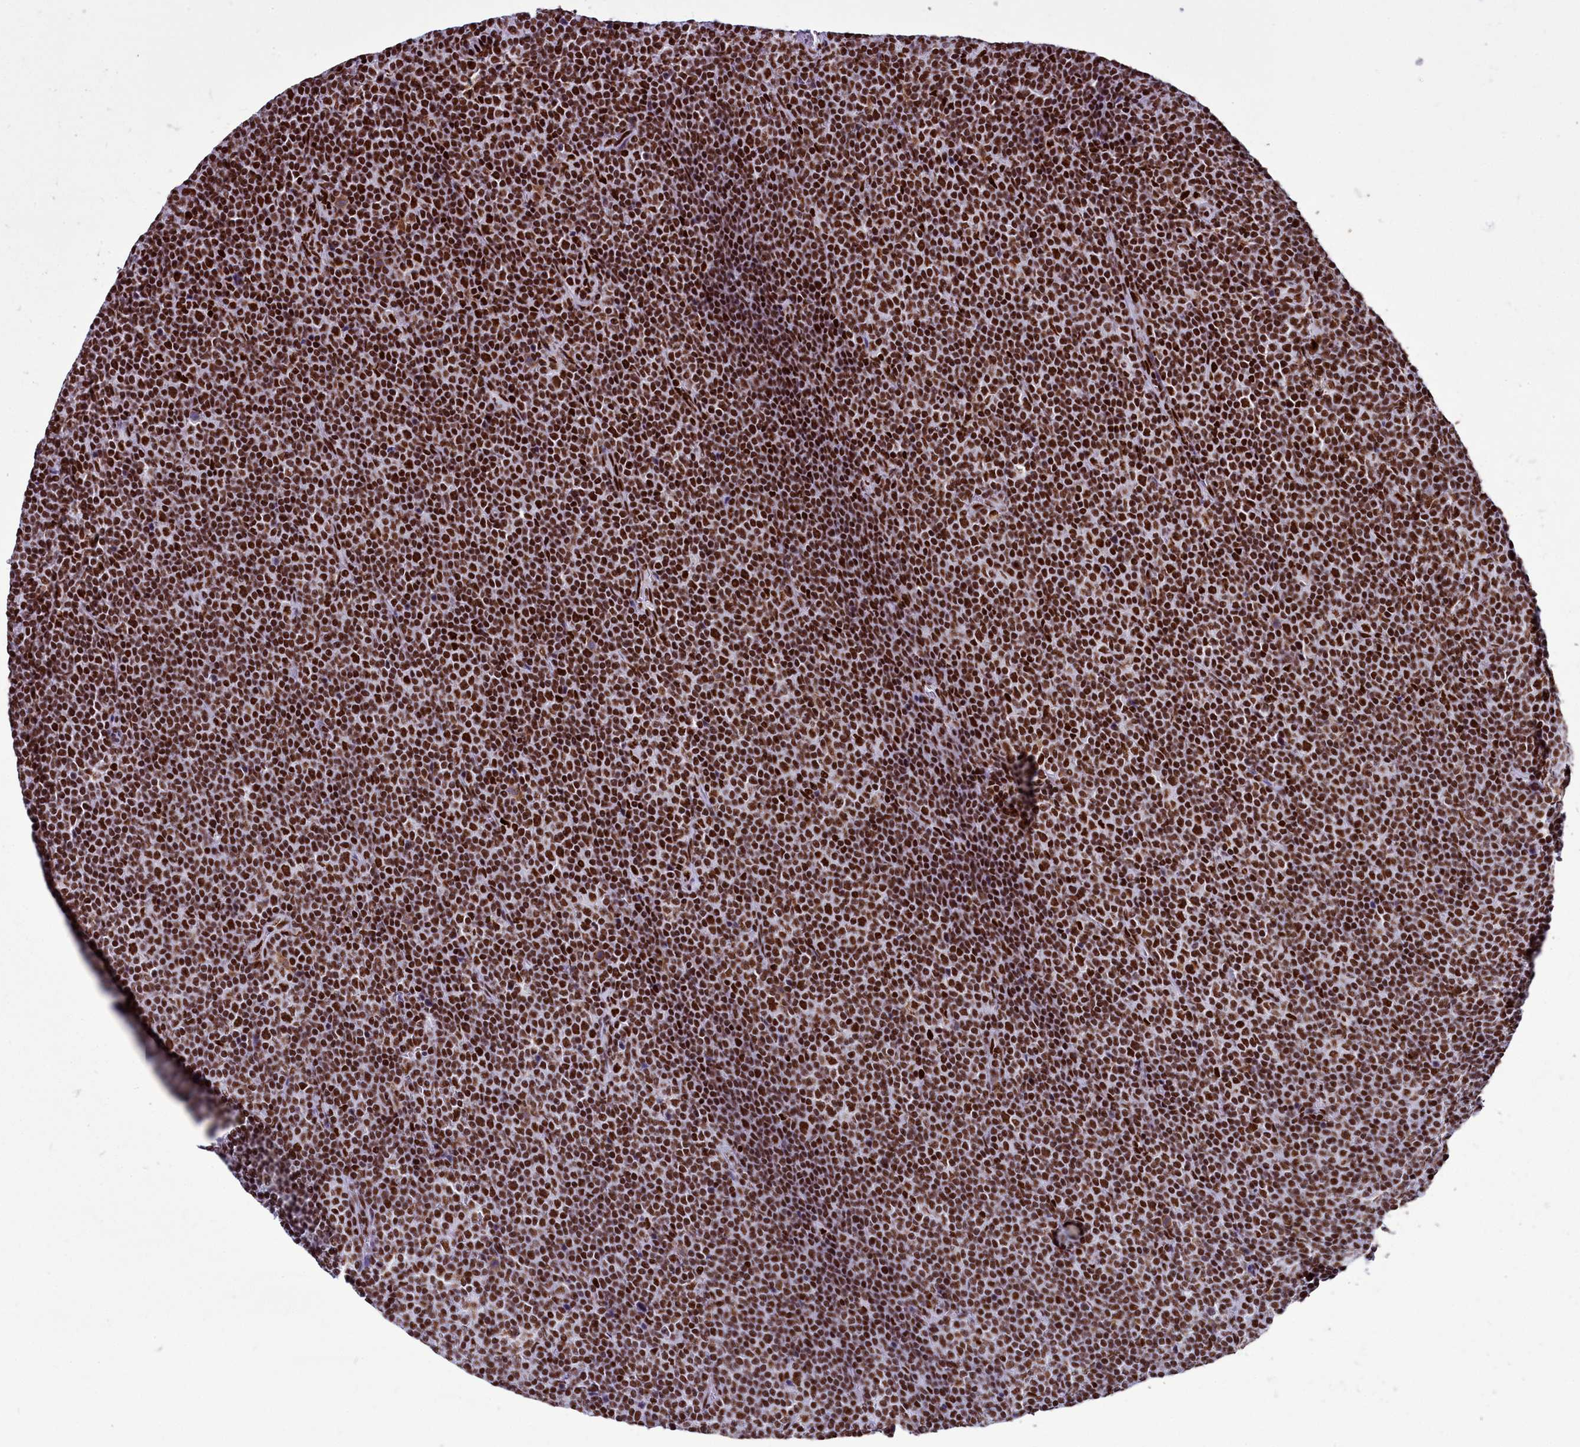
{"staining": {"intensity": "strong", "quantity": ">75%", "location": "nuclear"}, "tissue": "lymphoma", "cell_type": "Tumor cells", "image_type": "cancer", "snomed": [{"axis": "morphology", "description": "Malignant lymphoma, non-Hodgkin's type, Low grade"}, {"axis": "topography", "description": "Lymph node"}], "caption": "Immunohistochemical staining of malignant lymphoma, non-Hodgkin's type (low-grade) displays high levels of strong nuclear expression in about >75% of tumor cells. (Stains: DAB in brown, nuclei in blue, Microscopy: brightfield microscopy at high magnification).", "gene": "RALY", "patient": {"sex": "female", "age": 67}}